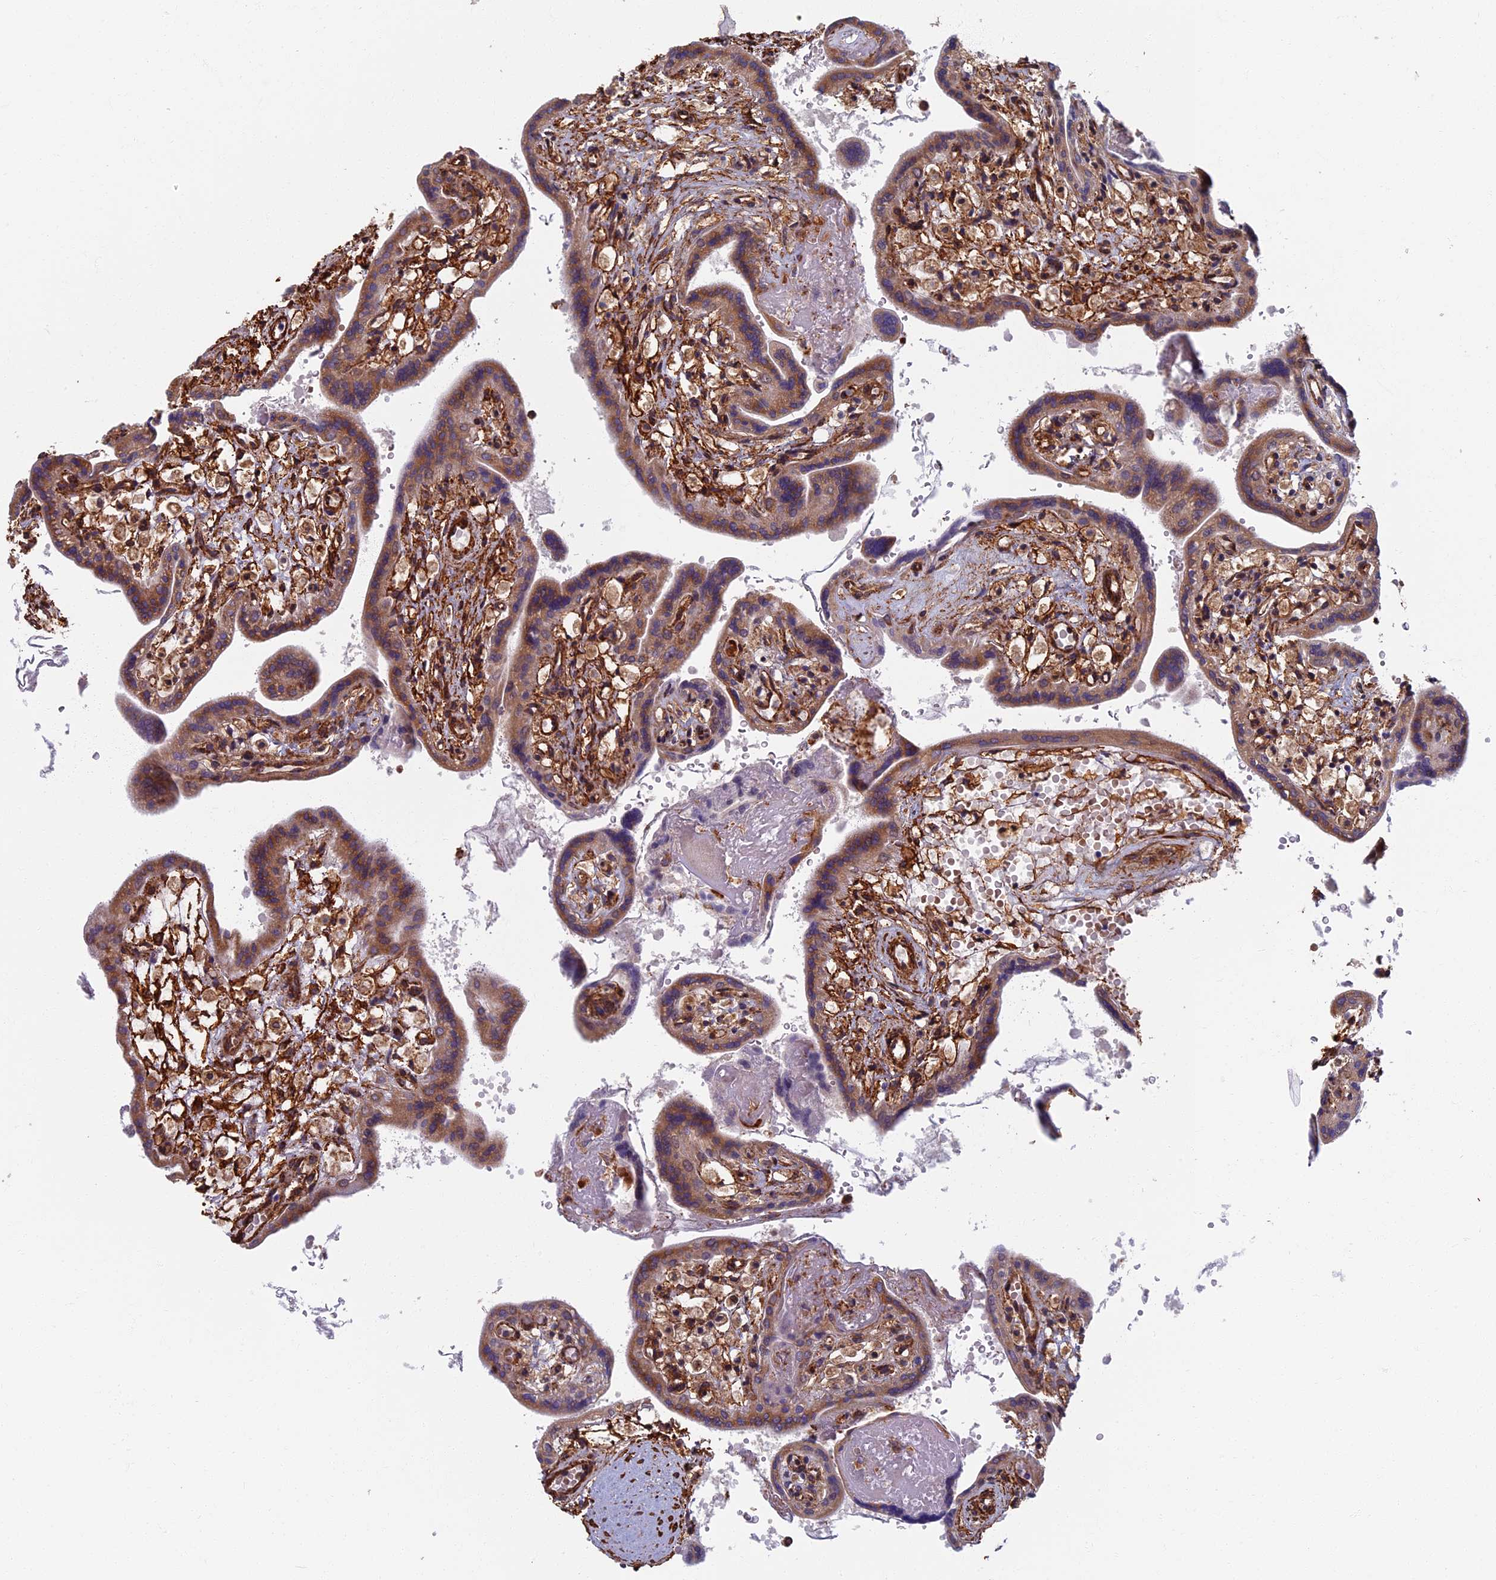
{"staining": {"intensity": "moderate", "quantity": "25%-75%", "location": "cytoplasmic/membranous,nuclear"}, "tissue": "placenta", "cell_type": "Trophoblastic cells", "image_type": "normal", "snomed": [{"axis": "morphology", "description": "Normal tissue, NOS"}, {"axis": "topography", "description": "Placenta"}], "caption": "Immunohistochemistry (IHC) image of normal human placenta stained for a protein (brown), which reveals medium levels of moderate cytoplasmic/membranous,nuclear positivity in approximately 25%-75% of trophoblastic cells.", "gene": "CTDP1", "patient": {"sex": "female", "age": 37}}